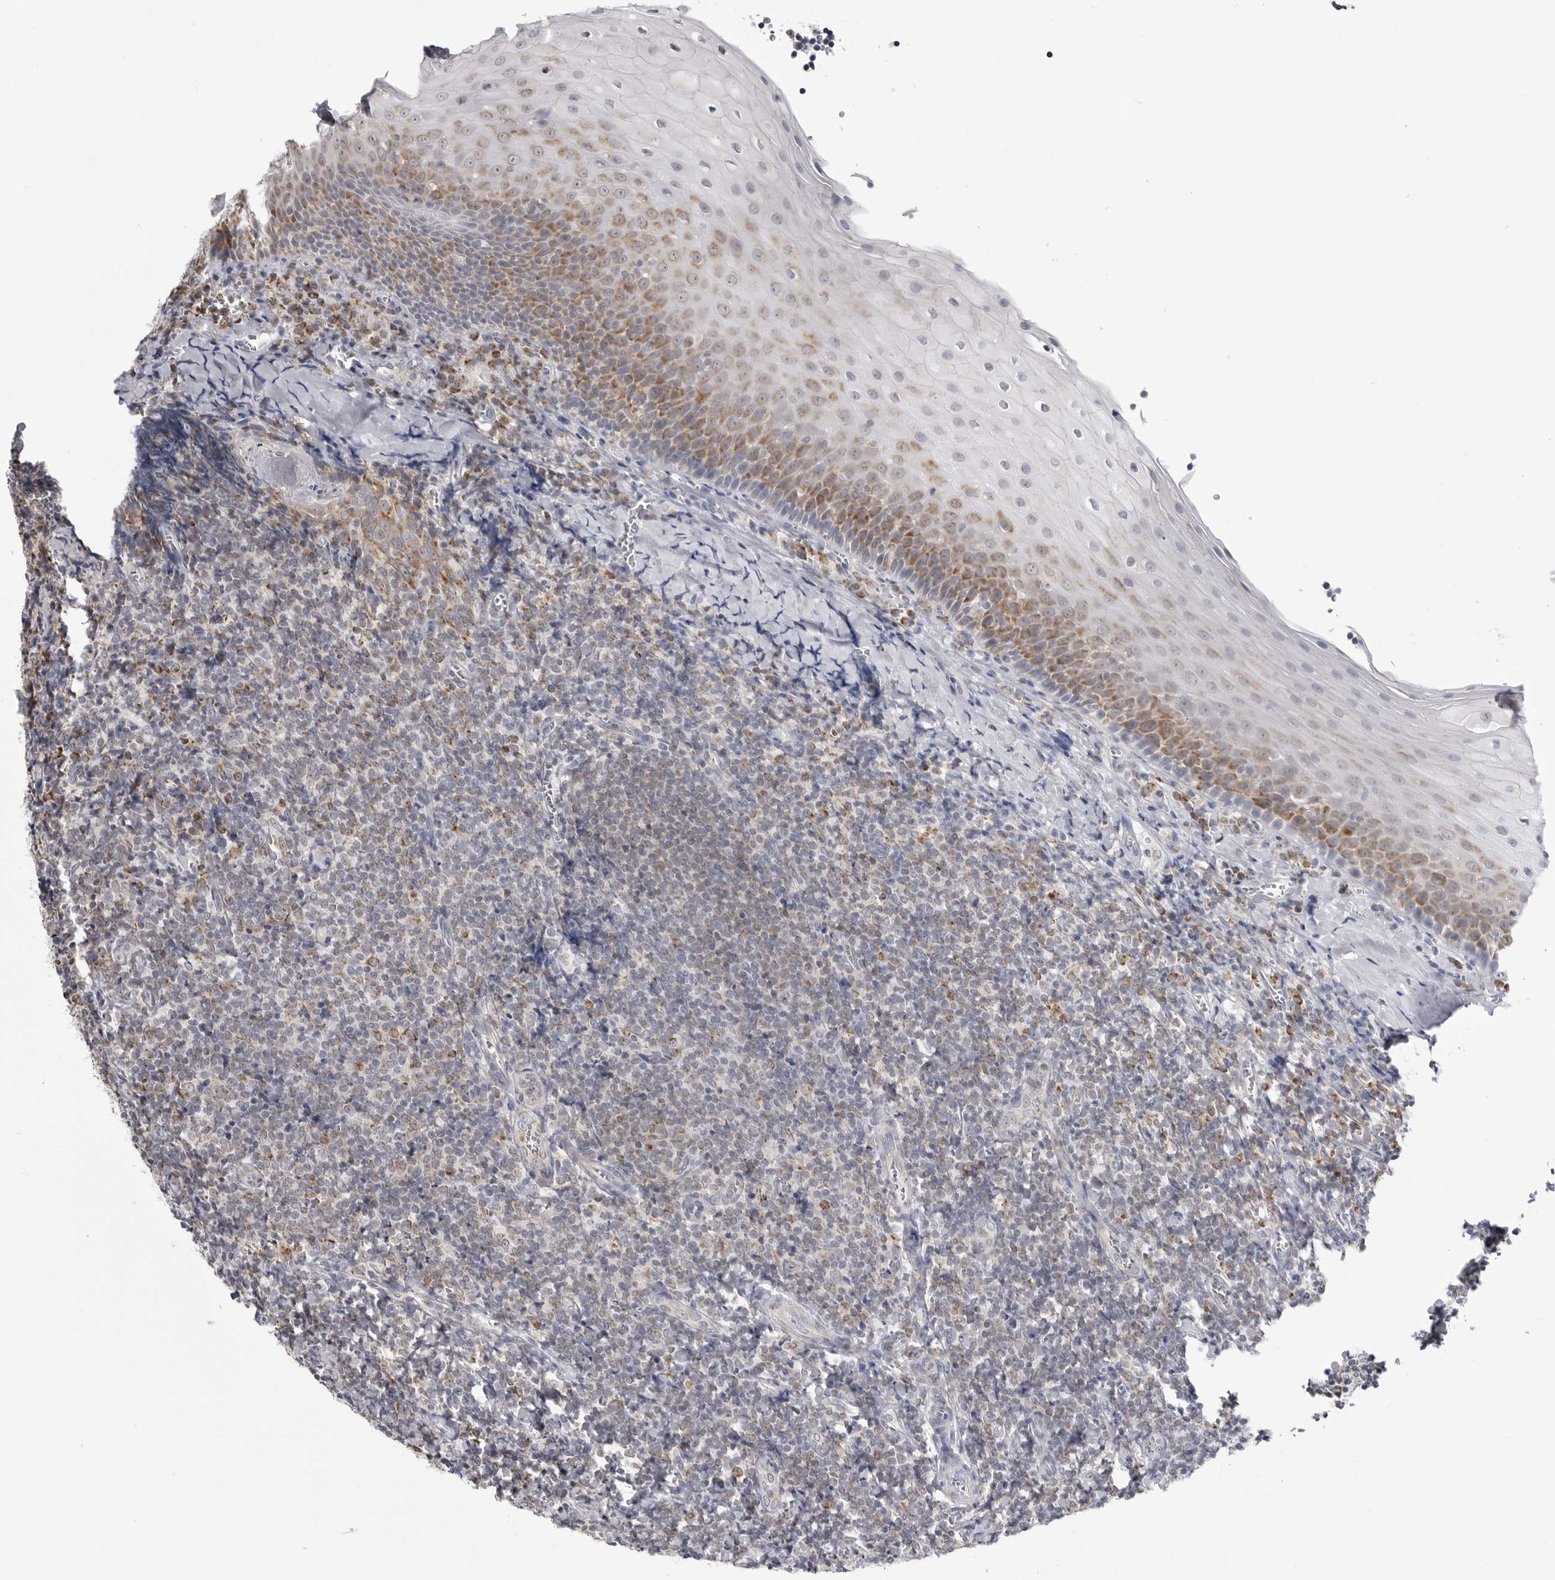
{"staining": {"intensity": "weak", "quantity": "25%-75%", "location": "cytoplasmic/membranous"}, "tissue": "tonsil", "cell_type": "Germinal center cells", "image_type": "normal", "snomed": [{"axis": "morphology", "description": "Normal tissue, NOS"}, {"axis": "topography", "description": "Tonsil"}], "caption": "Tonsil stained with immunohistochemistry (IHC) exhibits weak cytoplasmic/membranous positivity in approximately 25%-75% of germinal center cells. The staining was performed using DAB (3,3'-diaminobenzidine), with brown indicating positive protein expression. Nuclei are stained blue with hematoxylin.", "gene": "FH", "patient": {"sex": "male", "age": 27}}